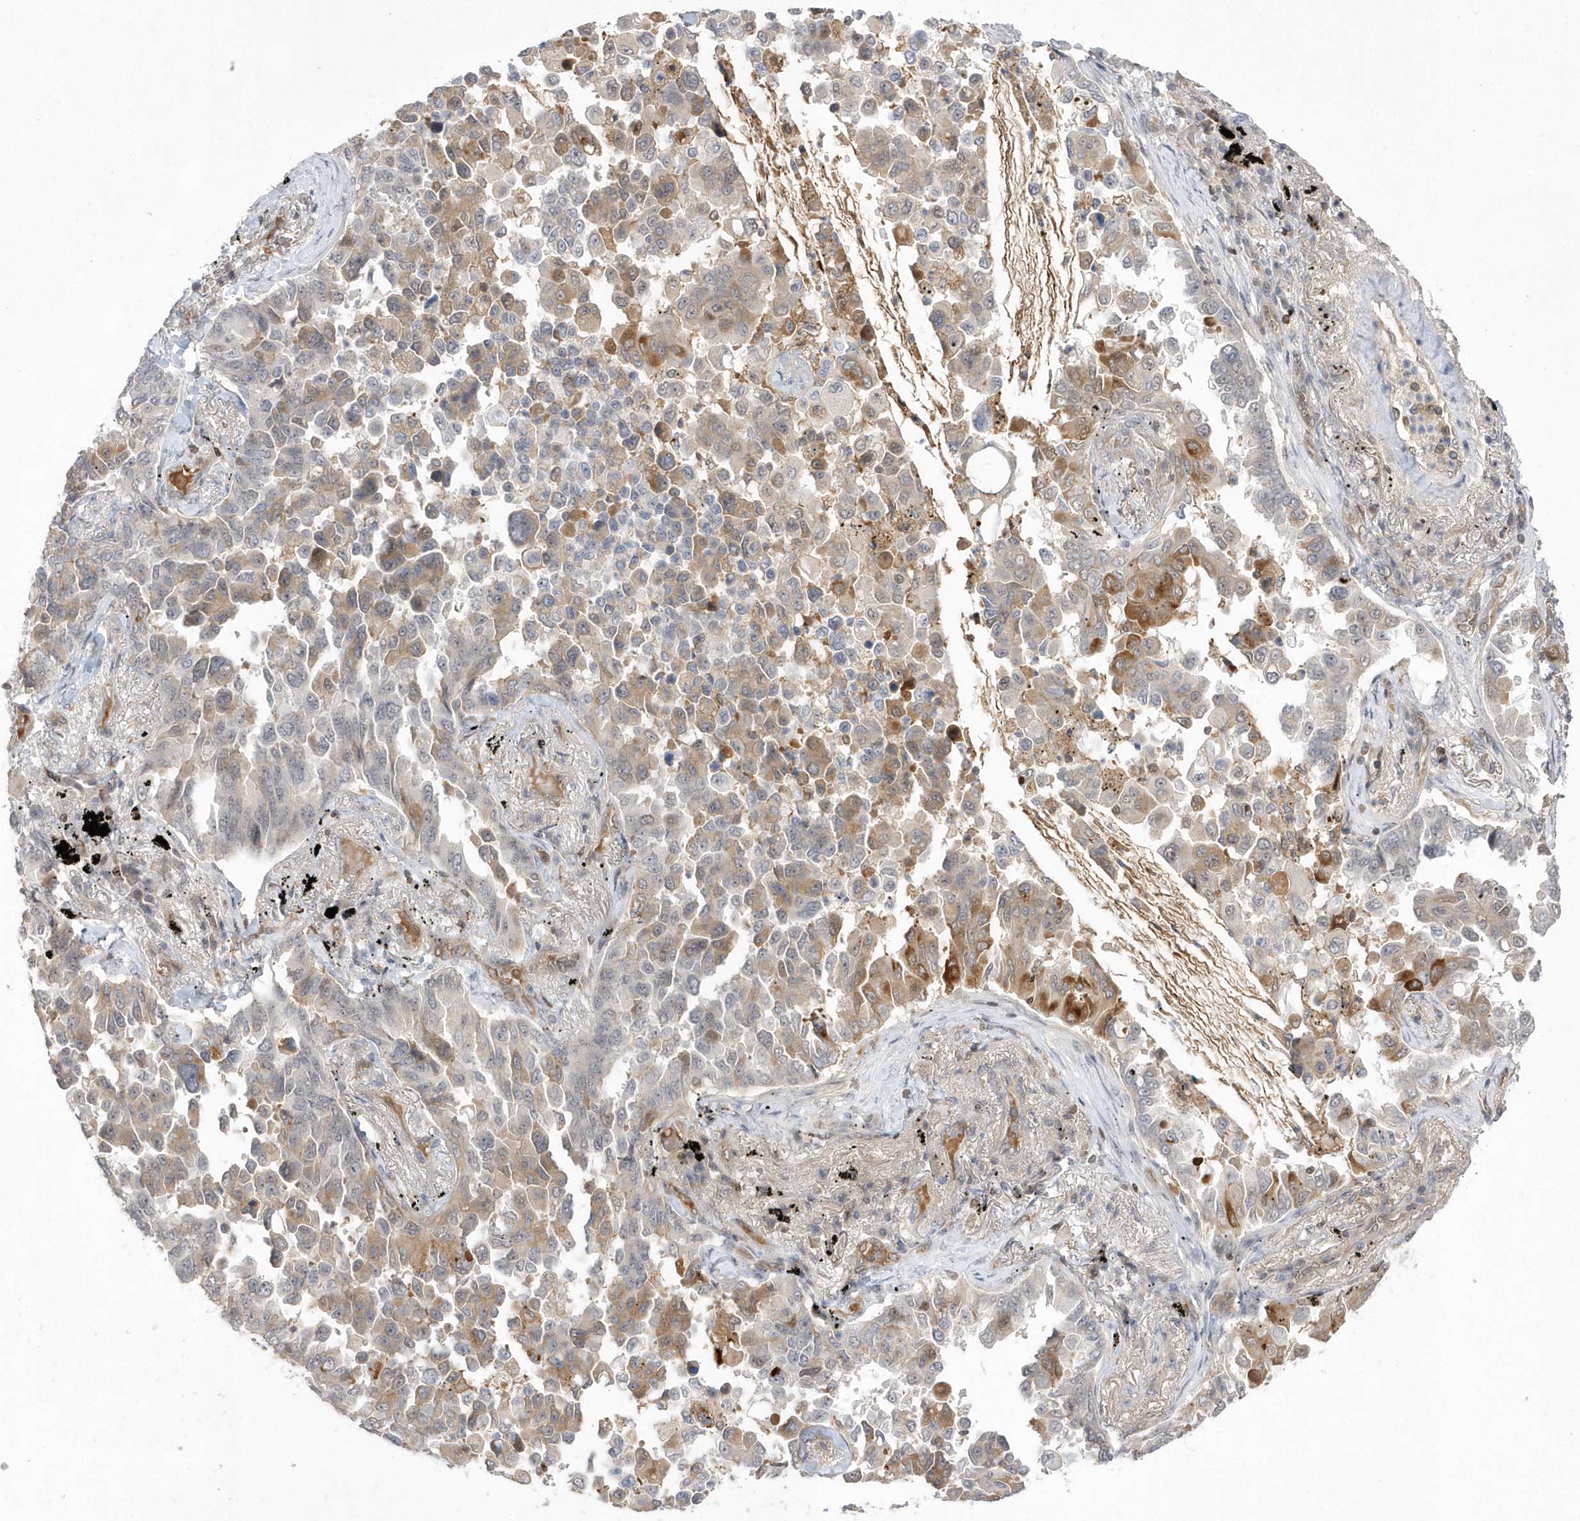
{"staining": {"intensity": "moderate", "quantity": "25%-75%", "location": "cytoplasmic/membranous"}, "tissue": "lung cancer", "cell_type": "Tumor cells", "image_type": "cancer", "snomed": [{"axis": "morphology", "description": "Adenocarcinoma, NOS"}, {"axis": "topography", "description": "Lung"}], "caption": "DAB immunohistochemical staining of human lung adenocarcinoma shows moderate cytoplasmic/membranous protein expression in about 25%-75% of tumor cells.", "gene": "TMEM132B", "patient": {"sex": "female", "age": 67}}